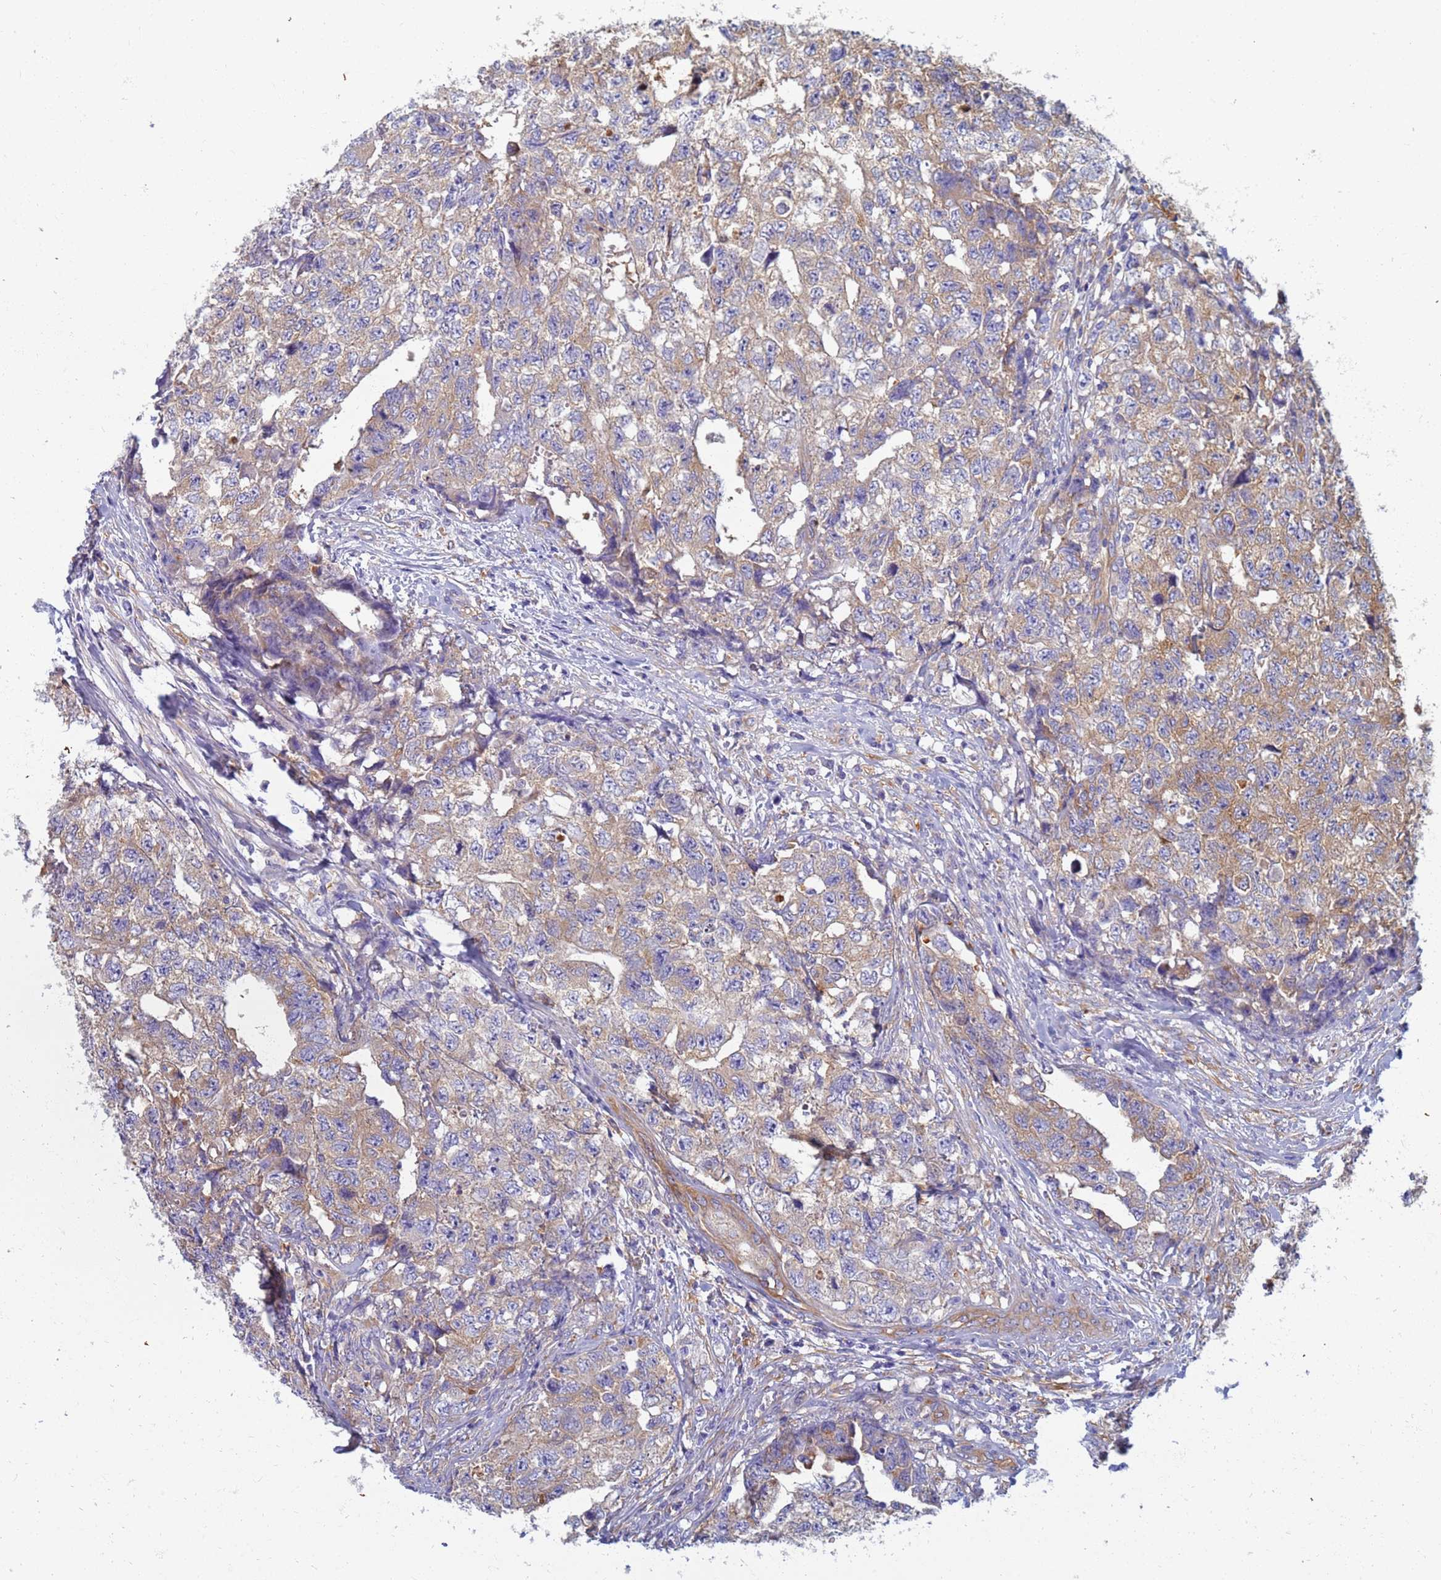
{"staining": {"intensity": "weak", "quantity": ">75%", "location": "cytoplasmic/membranous"}, "tissue": "testis cancer", "cell_type": "Tumor cells", "image_type": "cancer", "snomed": [{"axis": "morphology", "description": "Carcinoma, Embryonal, NOS"}, {"axis": "topography", "description": "Testis"}], "caption": "Testis embryonal carcinoma stained for a protein reveals weak cytoplasmic/membranous positivity in tumor cells. (DAB (3,3'-diaminobenzidine) IHC with brightfield microscopy, high magnification).", "gene": "EEA1", "patient": {"sex": "male", "age": 31}}